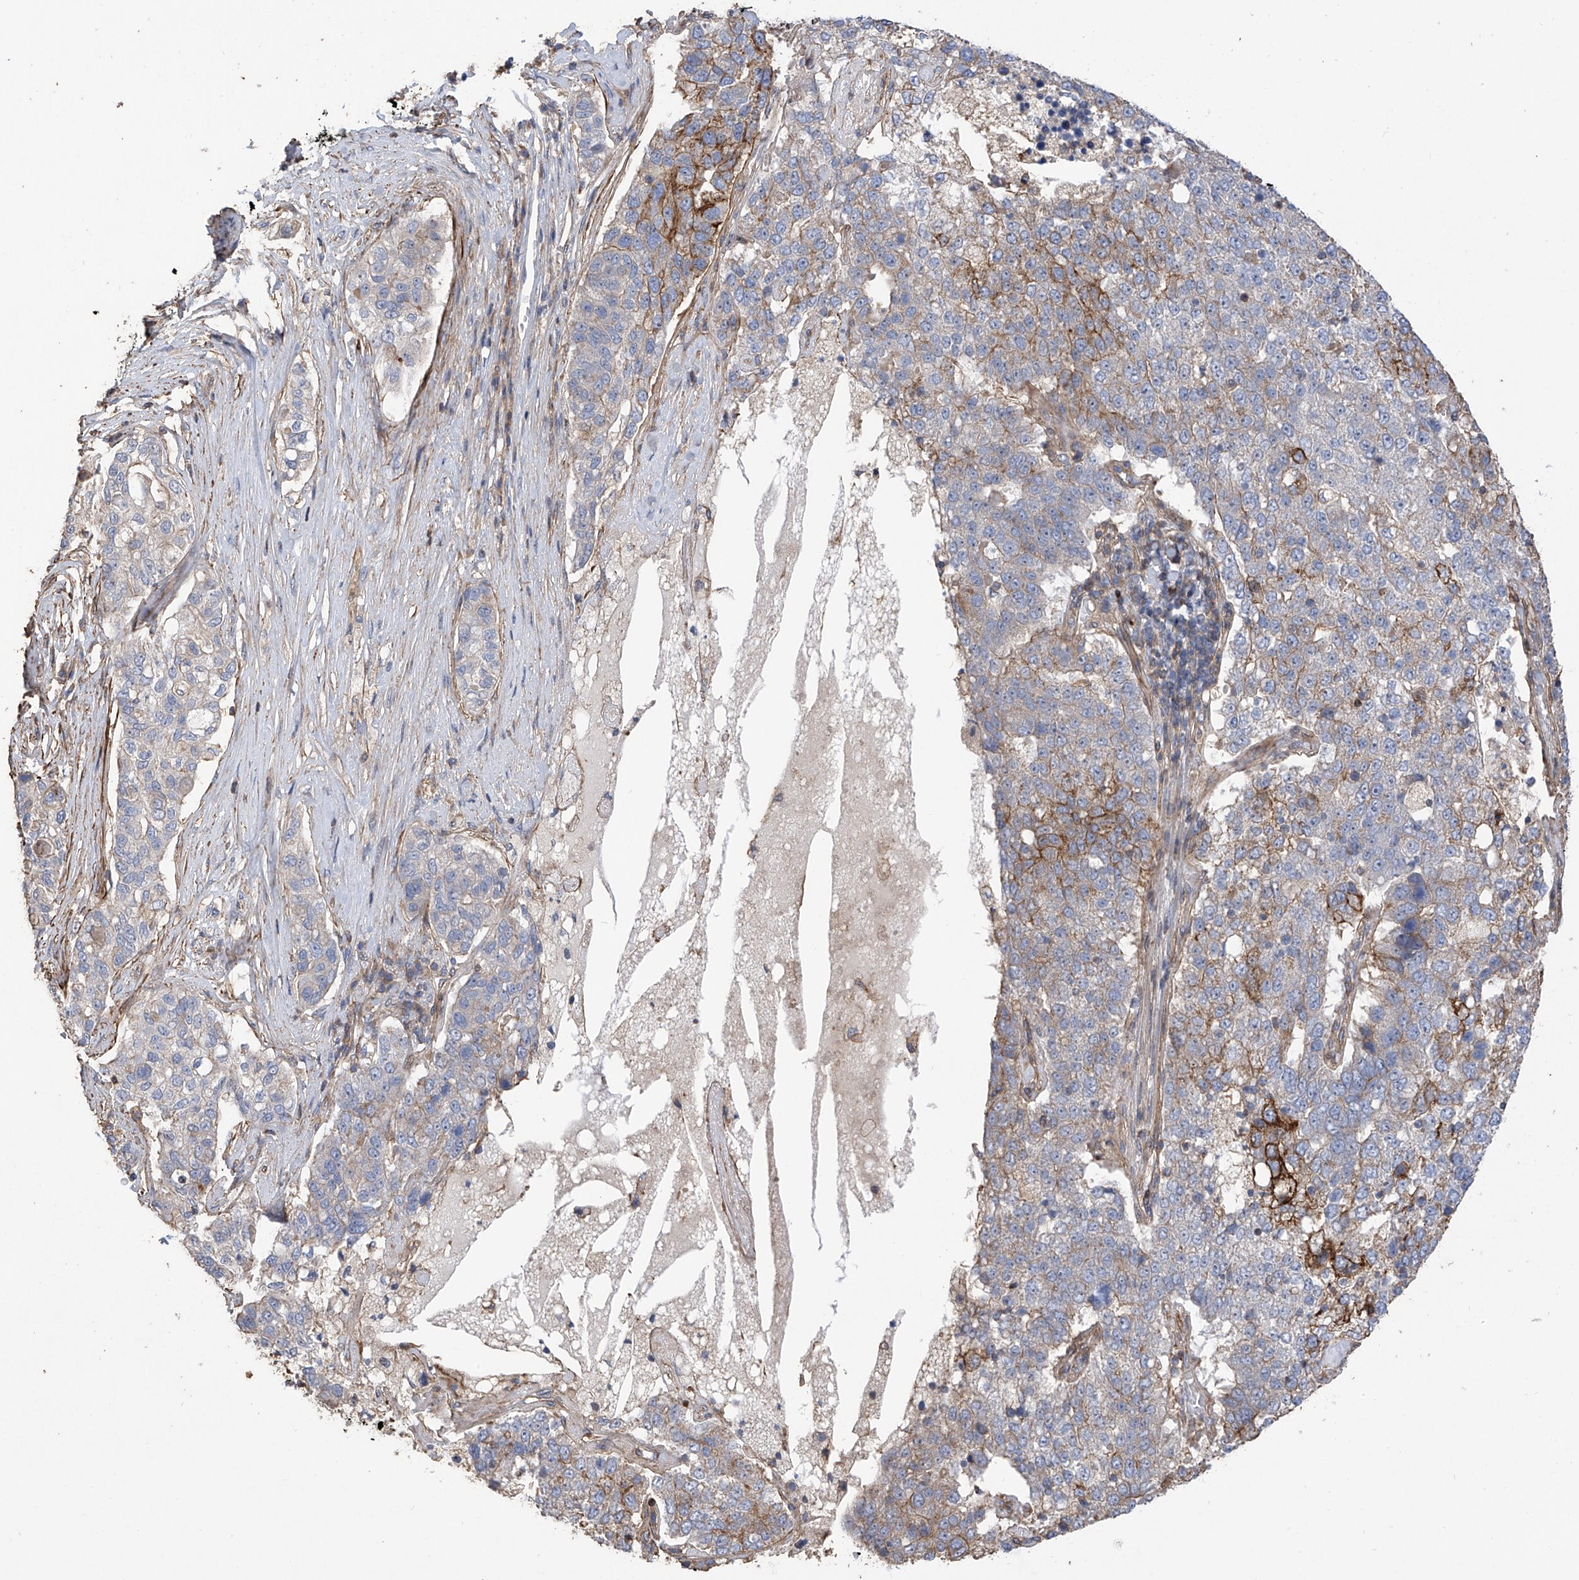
{"staining": {"intensity": "moderate", "quantity": "<25%", "location": "cytoplasmic/membranous"}, "tissue": "pancreatic cancer", "cell_type": "Tumor cells", "image_type": "cancer", "snomed": [{"axis": "morphology", "description": "Adenocarcinoma, NOS"}, {"axis": "topography", "description": "Pancreas"}], "caption": "Immunohistochemistry histopathology image of pancreatic adenocarcinoma stained for a protein (brown), which demonstrates low levels of moderate cytoplasmic/membranous positivity in about <25% of tumor cells.", "gene": "SLC43A3", "patient": {"sex": "female", "age": 61}}